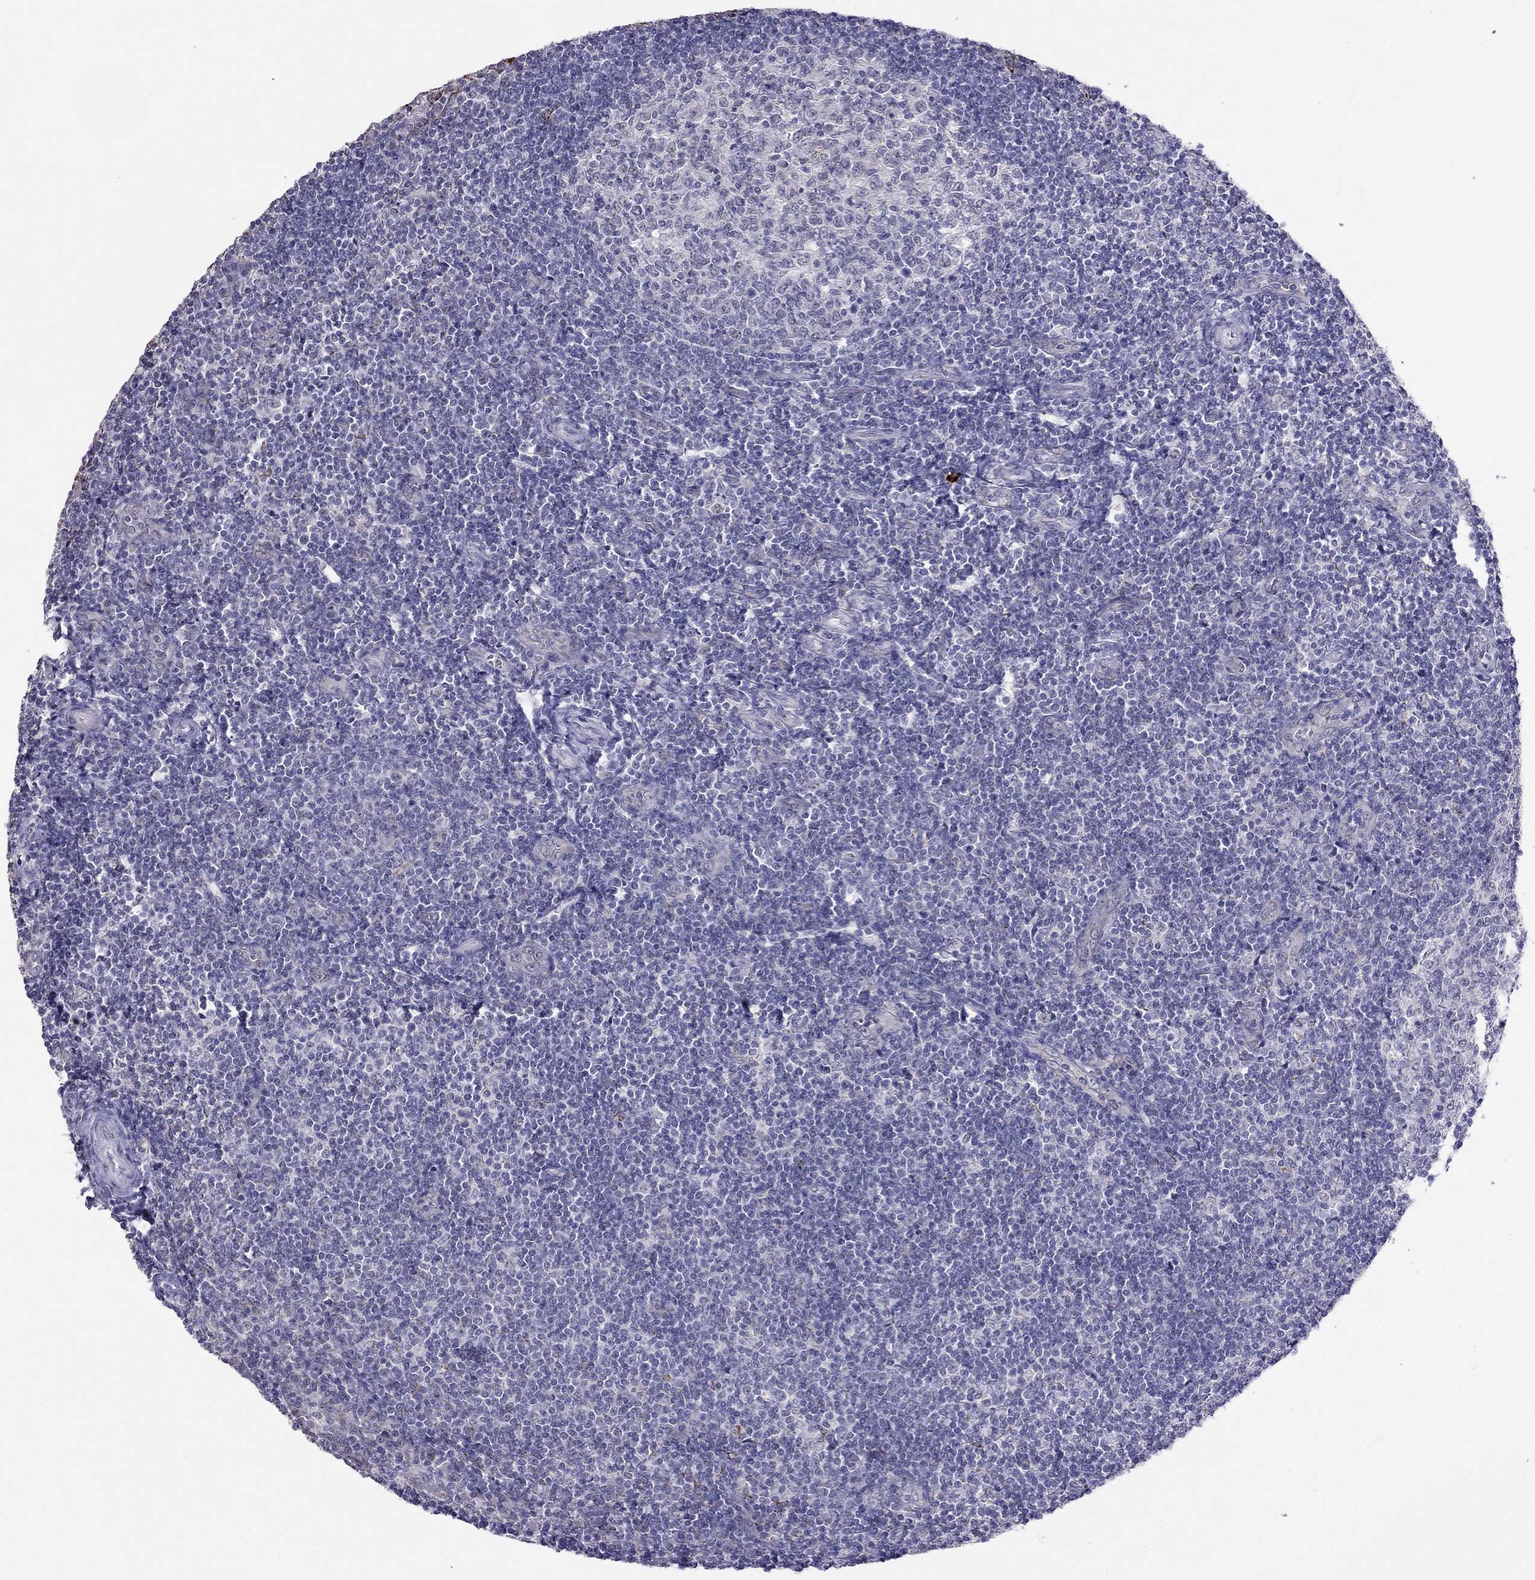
{"staining": {"intensity": "negative", "quantity": "none", "location": "none"}, "tissue": "tonsil", "cell_type": "Germinal center cells", "image_type": "normal", "snomed": [{"axis": "morphology", "description": "Normal tissue, NOS"}, {"axis": "topography", "description": "Tonsil"}], "caption": "DAB immunohistochemical staining of normal human tonsil reveals no significant positivity in germinal center cells.", "gene": "MYO3B", "patient": {"sex": "female", "age": 13}}